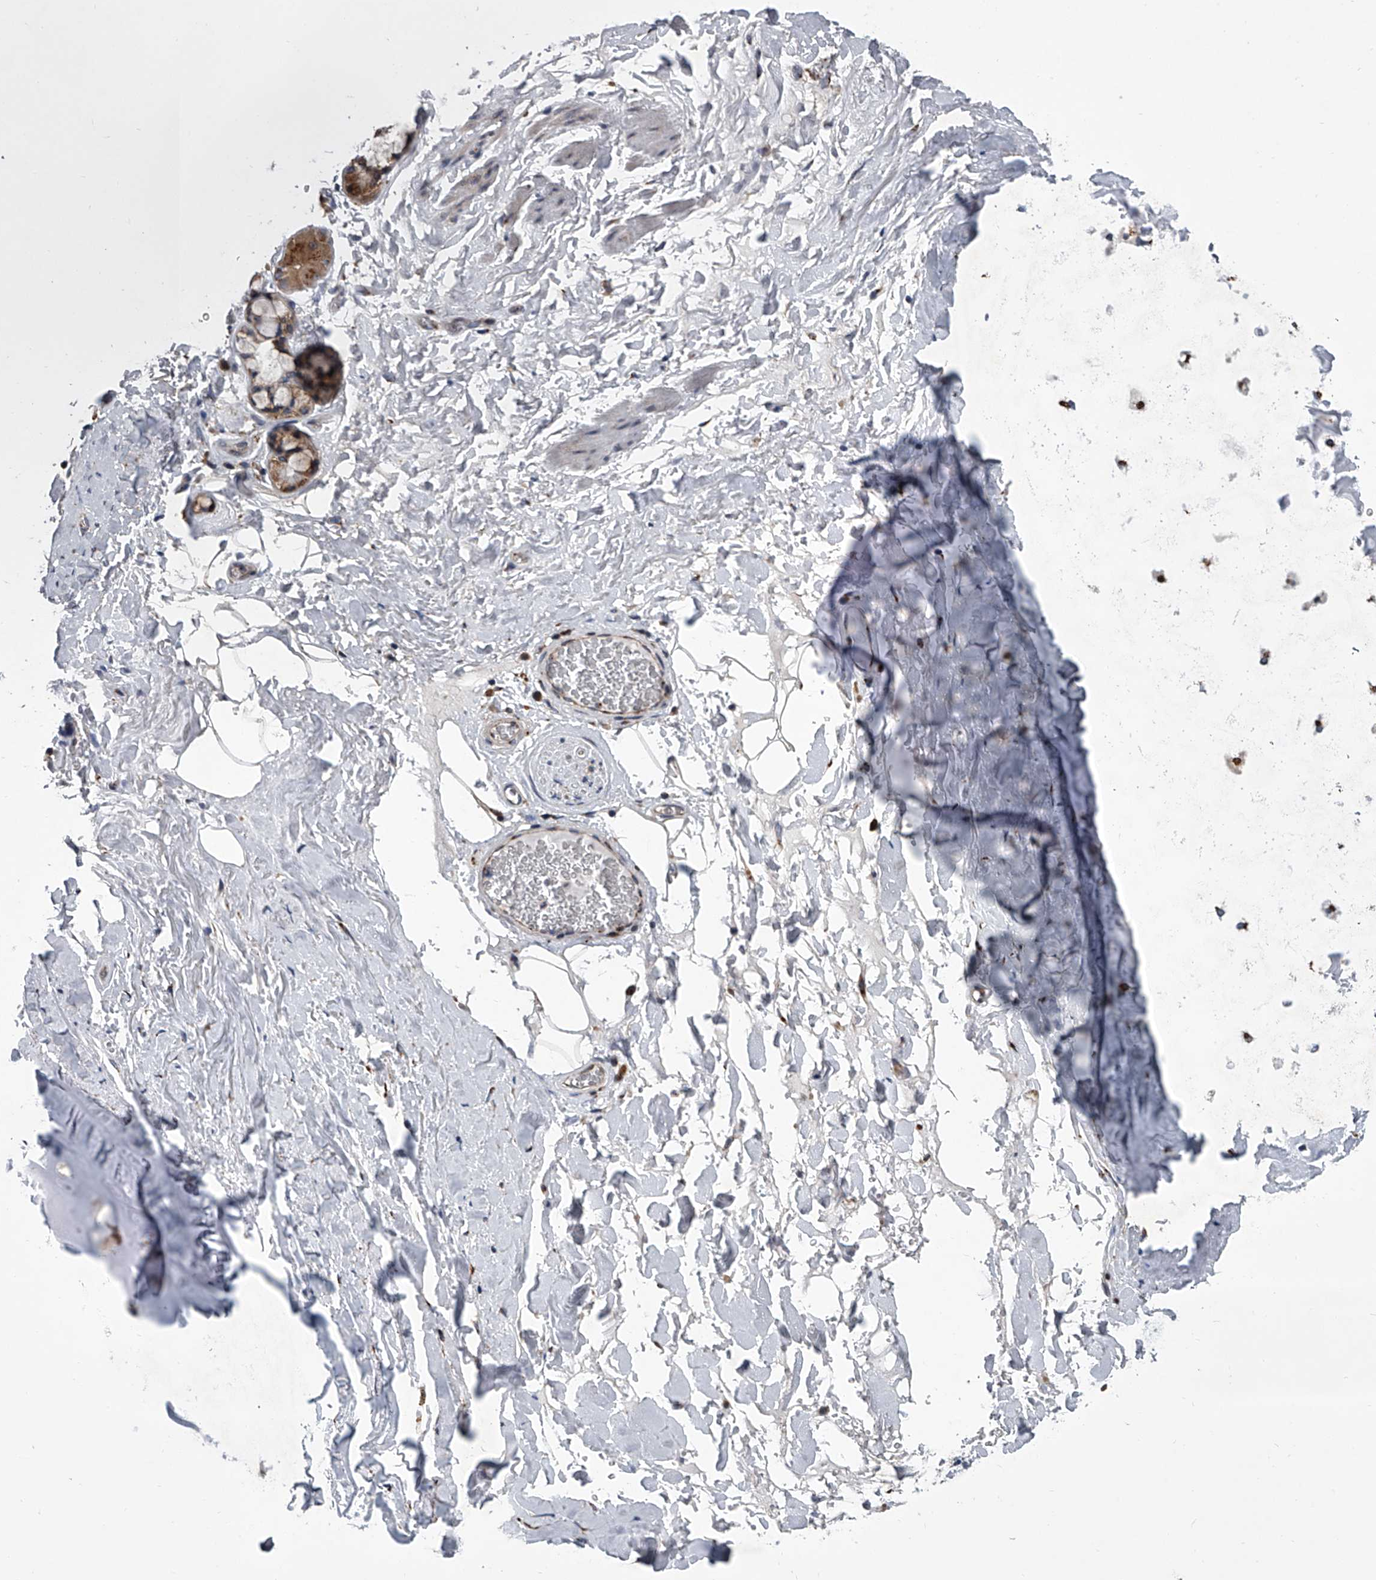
{"staining": {"intensity": "negative", "quantity": "none", "location": "none"}, "tissue": "adipose tissue", "cell_type": "Adipocytes", "image_type": "normal", "snomed": [{"axis": "morphology", "description": "Normal tissue, NOS"}, {"axis": "topography", "description": "Cartilage tissue"}], "caption": "Immunohistochemistry (IHC) of benign adipose tissue demonstrates no staining in adipocytes. Brightfield microscopy of immunohistochemistry stained with DAB (brown) and hematoxylin (blue), captured at high magnification.", "gene": "TRIM8", "patient": {"sex": "female", "age": 63}}